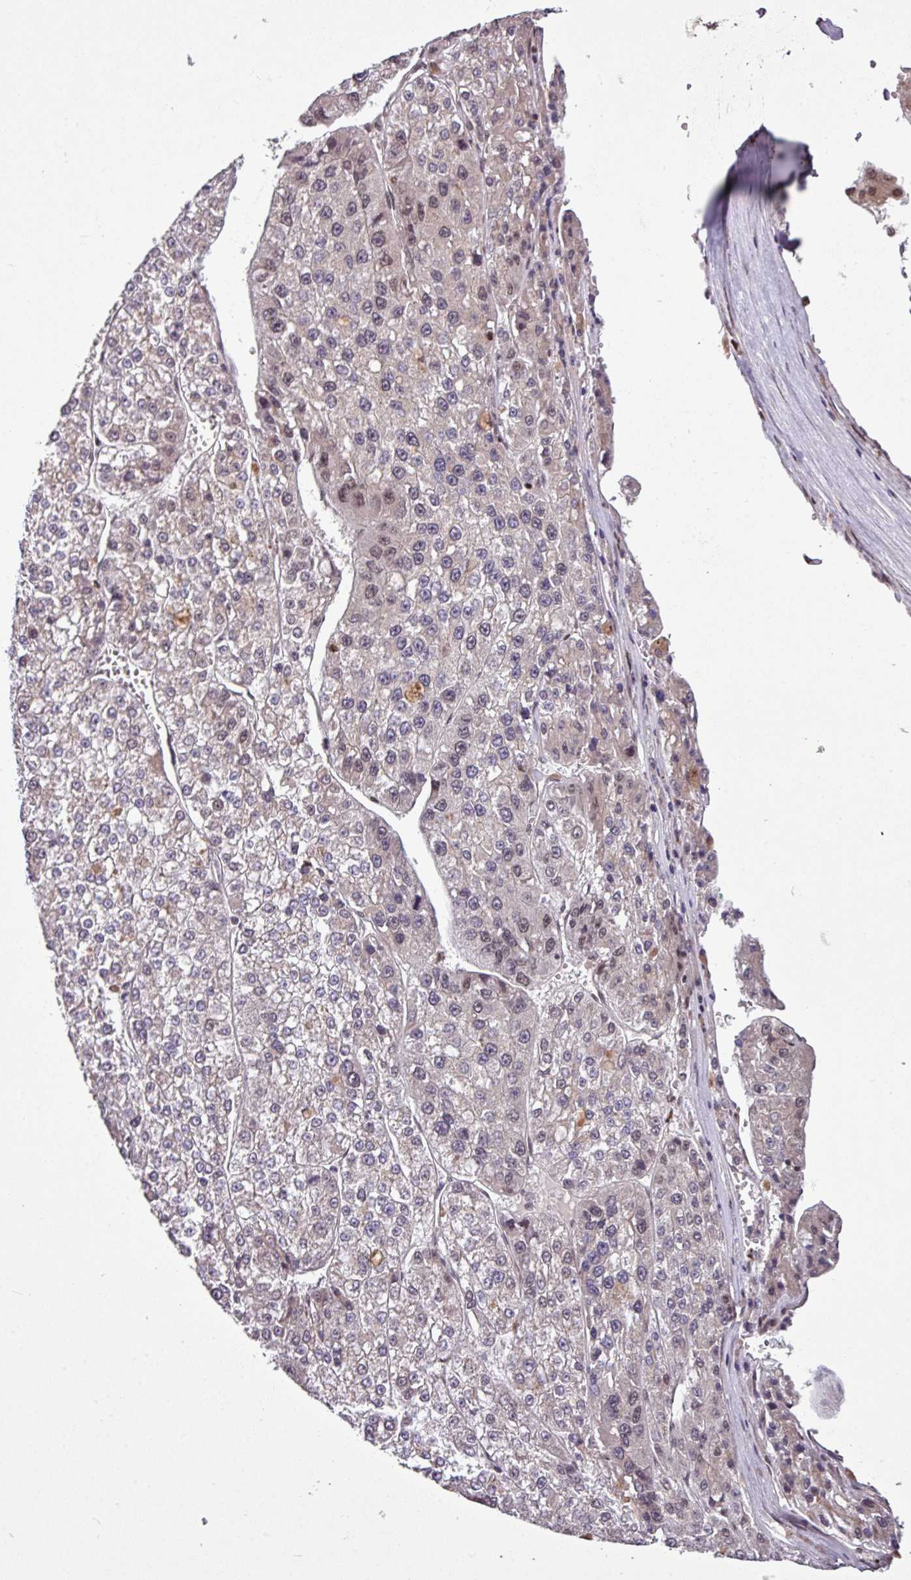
{"staining": {"intensity": "weak", "quantity": "<25%", "location": "nuclear"}, "tissue": "liver cancer", "cell_type": "Tumor cells", "image_type": "cancer", "snomed": [{"axis": "morphology", "description": "Carcinoma, Hepatocellular, NOS"}, {"axis": "topography", "description": "Liver"}], "caption": "This is an IHC micrograph of human liver cancer (hepatocellular carcinoma). There is no staining in tumor cells.", "gene": "SKIC2", "patient": {"sex": "female", "age": 73}}